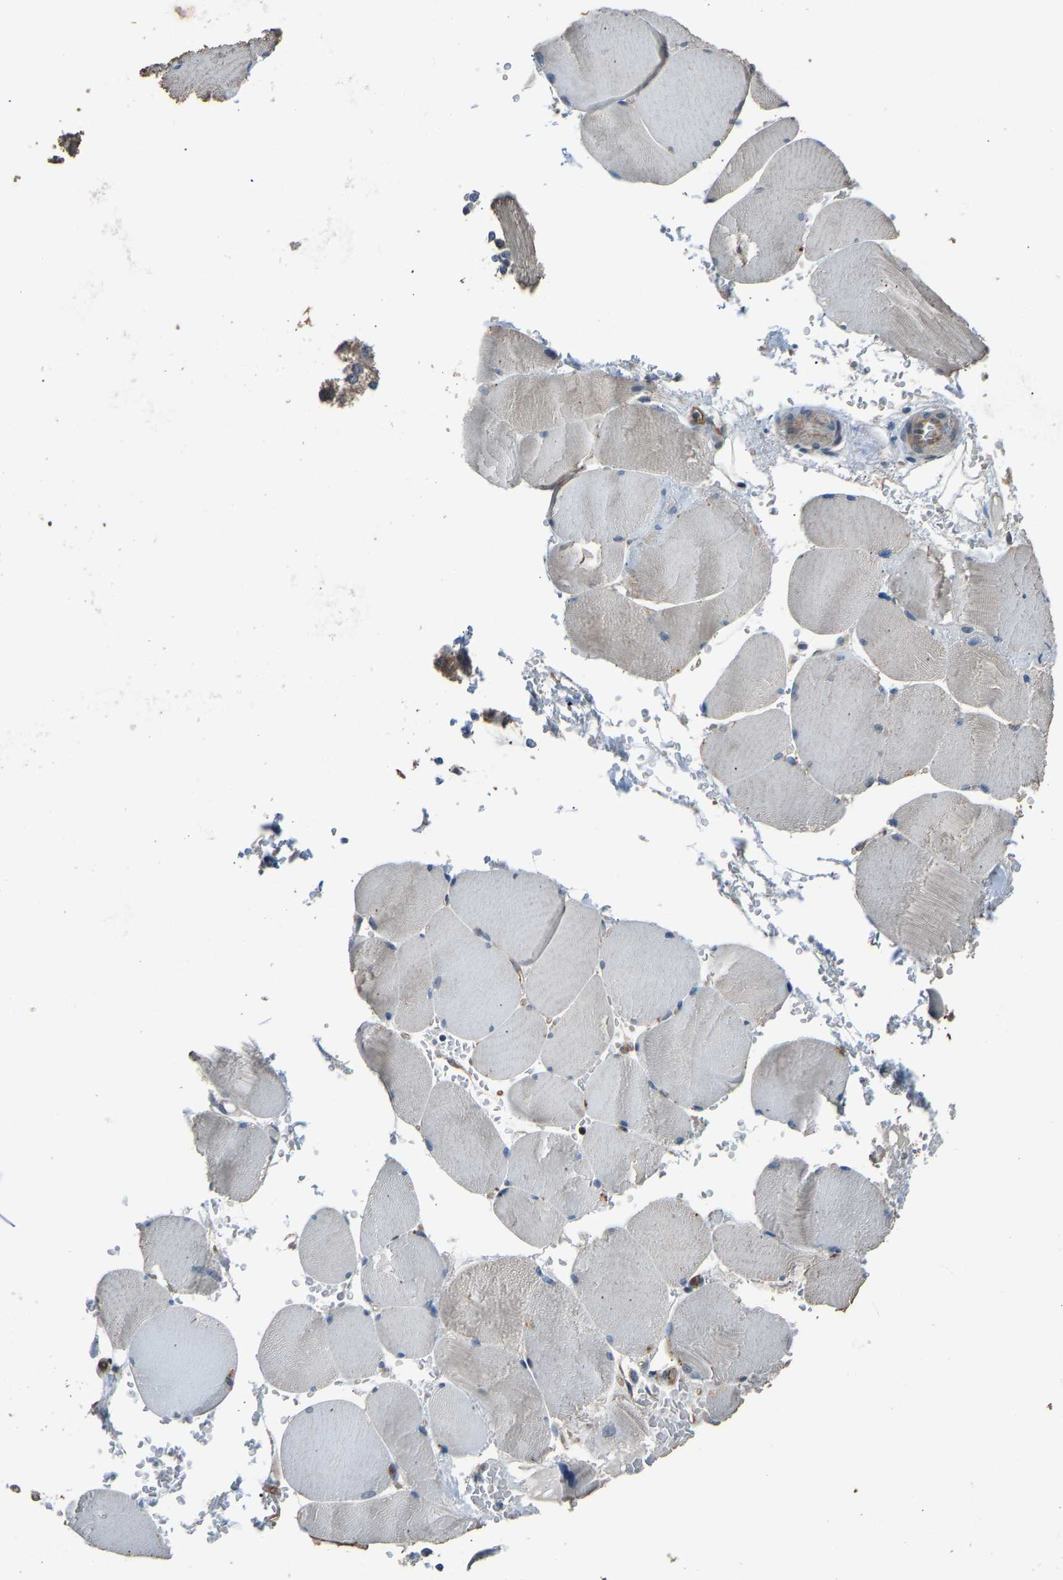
{"staining": {"intensity": "weak", "quantity": "25%-75%", "location": "cytoplasmic/membranous"}, "tissue": "skeletal muscle", "cell_type": "Myocytes", "image_type": "normal", "snomed": [{"axis": "morphology", "description": "Normal tissue, NOS"}, {"axis": "topography", "description": "Skin"}, {"axis": "topography", "description": "Skeletal muscle"}], "caption": "This photomicrograph reveals immunohistochemistry staining of benign human skeletal muscle, with low weak cytoplasmic/membranous expression in about 25%-75% of myocytes.", "gene": "SLC43A1", "patient": {"sex": "male", "age": 83}}